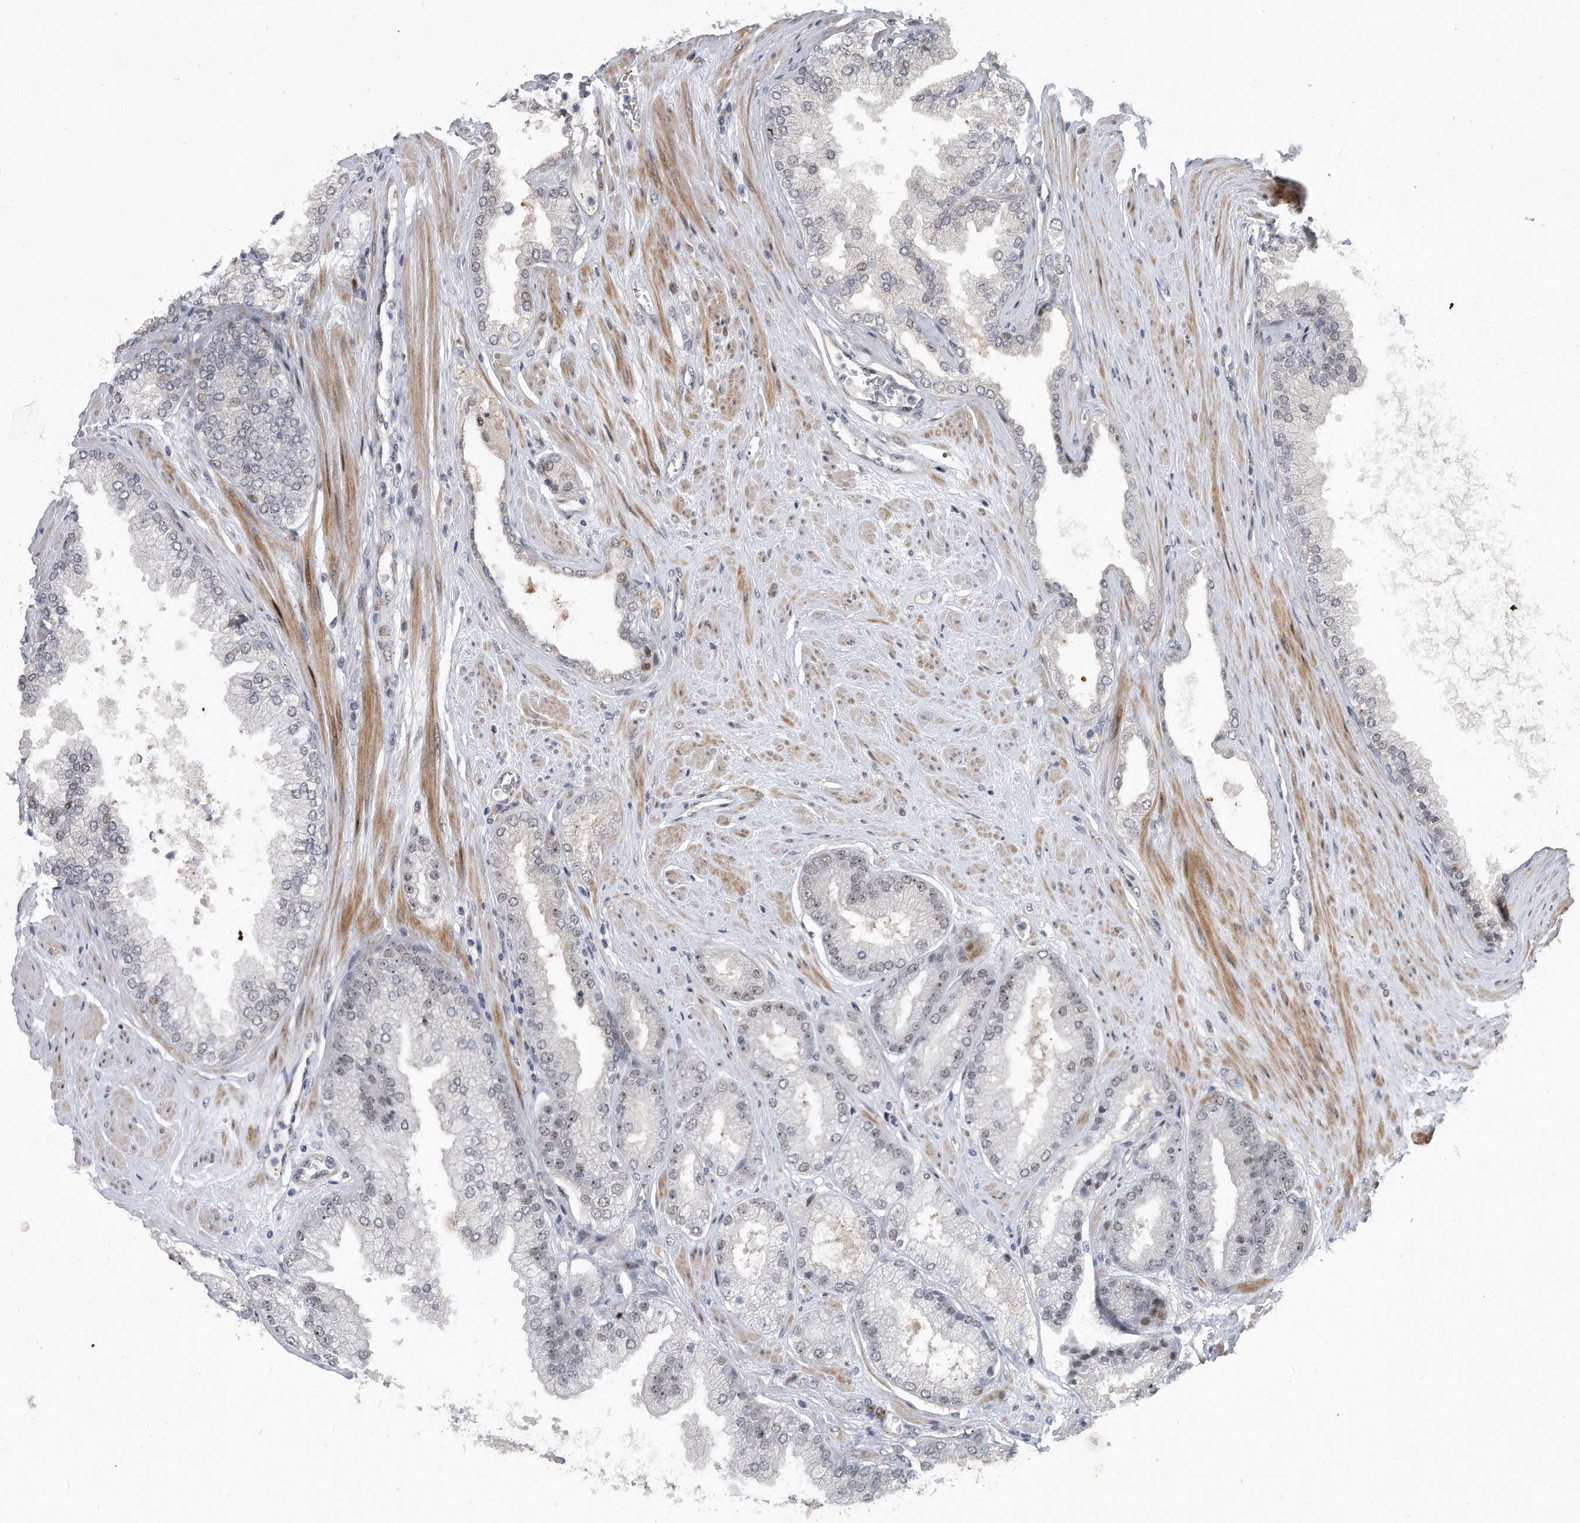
{"staining": {"intensity": "weak", "quantity": "<25%", "location": "cytoplasmic/membranous,nuclear"}, "tissue": "prostate cancer", "cell_type": "Tumor cells", "image_type": "cancer", "snomed": [{"axis": "morphology", "description": "Adenocarcinoma, High grade"}, {"axis": "topography", "description": "Prostate"}], "caption": "Immunohistochemical staining of human prostate cancer exhibits no significant expression in tumor cells.", "gene": "PGBD2", "patient": {"sex": "male", "age": 58}}